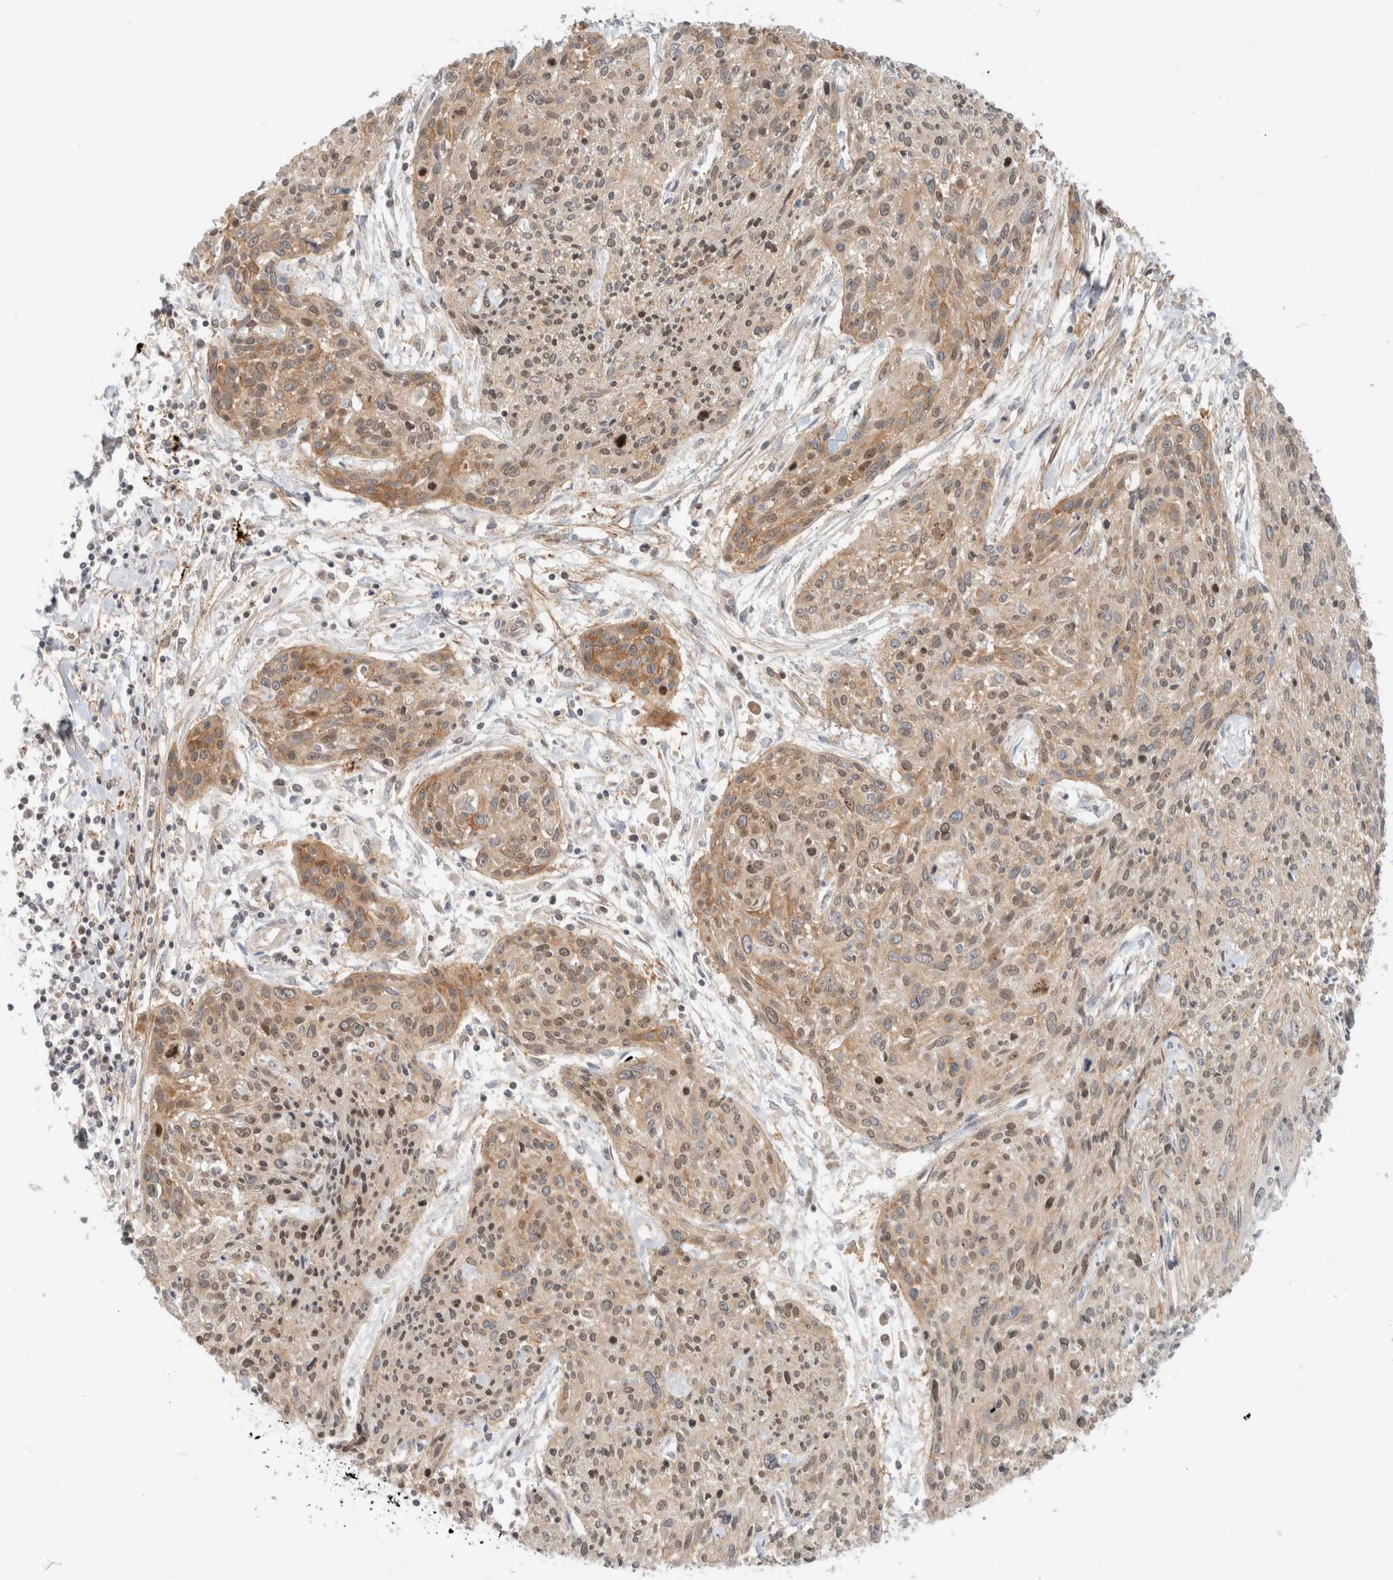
{"staining": {"intensity": "moderate", "quantity": ">75%", "location": "cytoplasmic/membranous"}, "tissue": "cervical cancer", "cell_type": "Tumor cells", "image_type": "cancer", "snomed": [{"axis": "morphology", "description": "Squamous cell carcinoma, NOS"}, {"axis": "topography", "description": "Cervix"}], "caption": "Moderate cytoplasmic/membranous protein expression is present in about >75% of tumor cells in cervical cancer. Ihc stains the protein of interest in brown and the nuclei are stained blue.", "gene": "MARK3", "patient": {"sex": "female", "age": 51}}